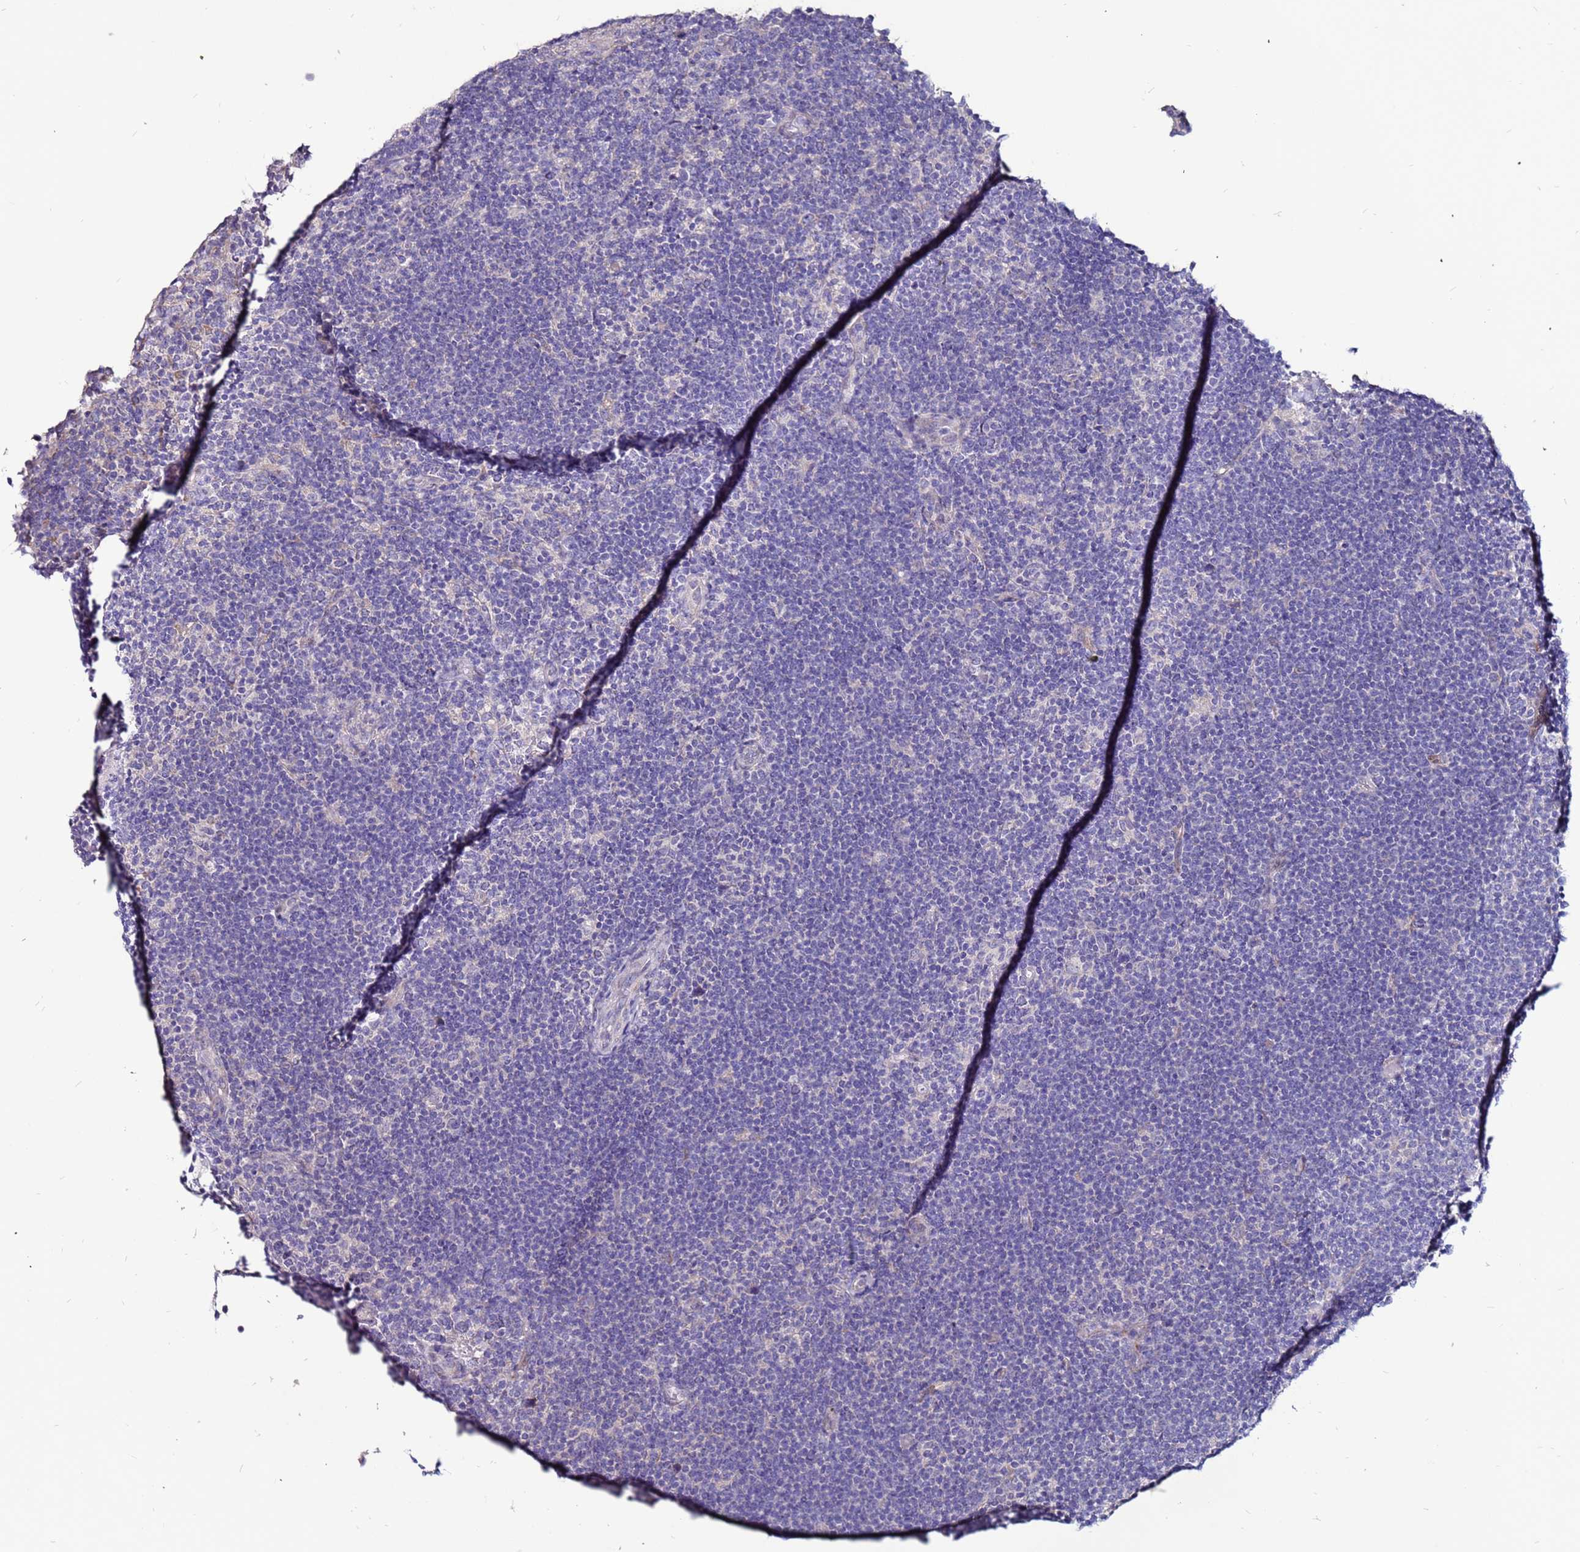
{"staining": {"intensity": "negative", "quantity": "none", "location": "none"}, "tissue": "lymphoma", "cell_type": "Tumor cells", "image_type": "cancer", "snomed": [{"axis": "morphology", "description": "Hodgkin's disease, NOS"}, {"axis": "topography", "description": "Lymph node"}], "caption": "Hodgkin's disease was stained to show a protein in brown. There is no significant staining in tumor cells.", "gene": "SLC44A3", "patient": {"sex": "female", "age": 57}}